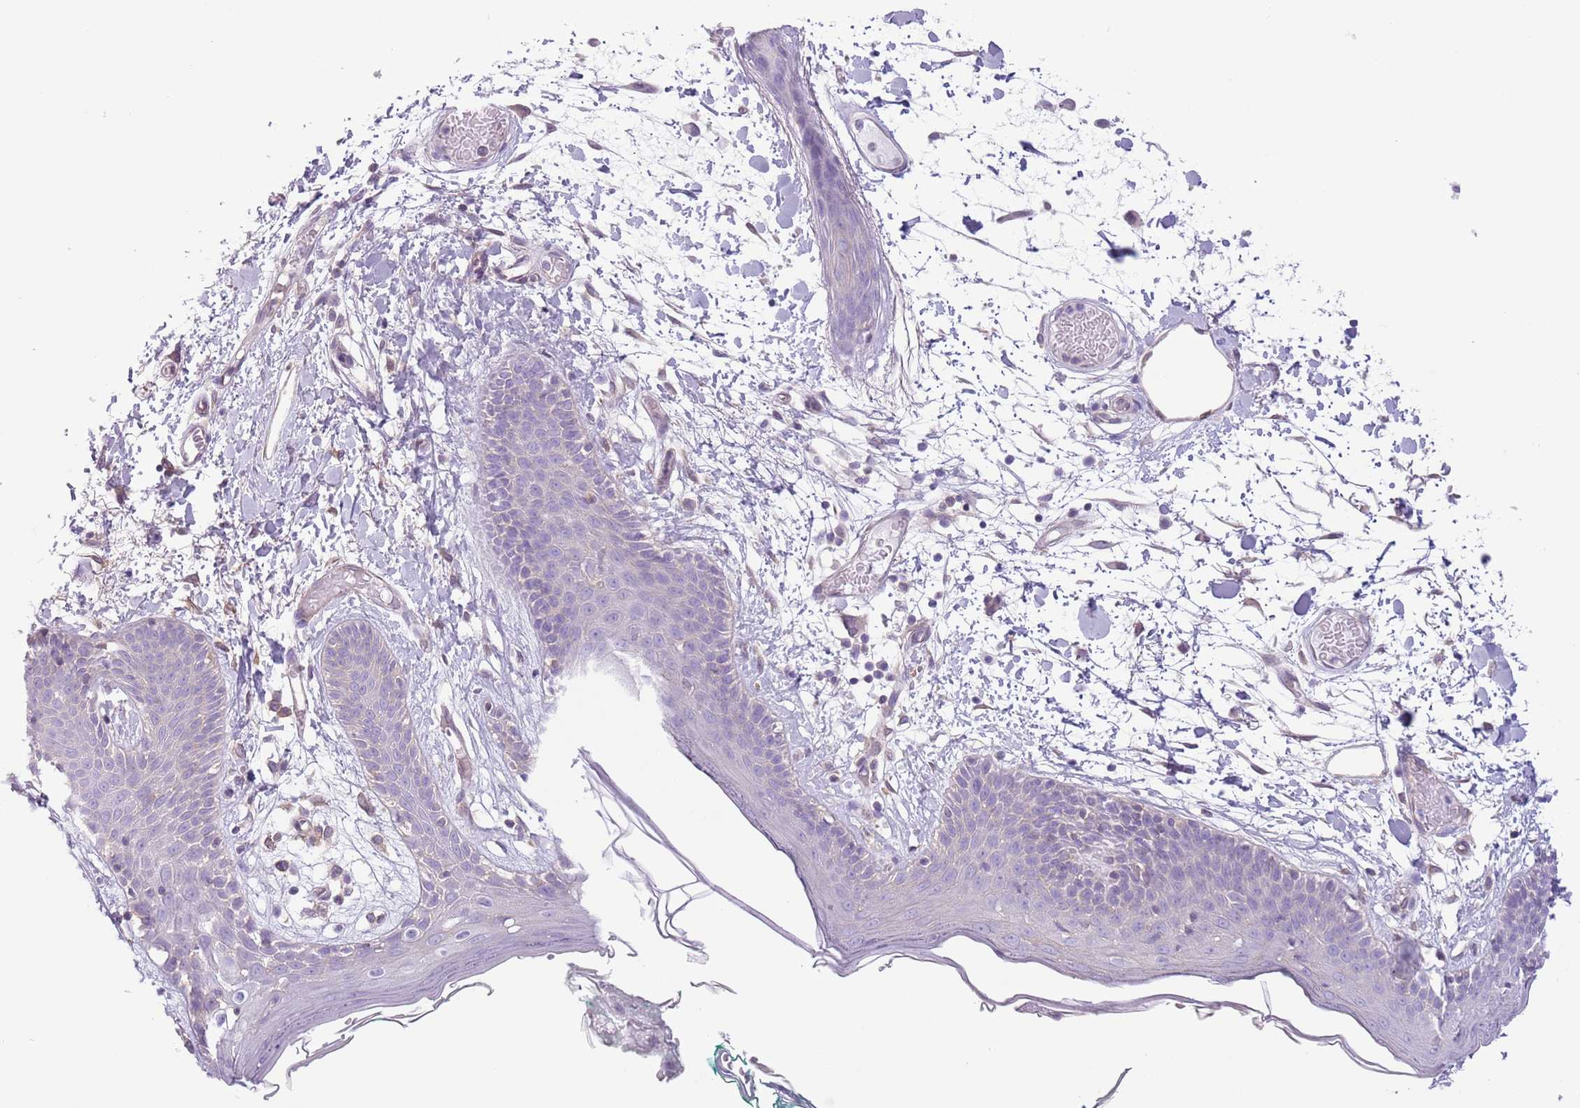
{"staining": {"intensity": "weak", "quantity": "25%-75%", "location": "cytoplasmic/membranous"}, "tissue": "skin", "cell_type": "Fibroblasts", "image_type": "normal", "snomed": [{"axis": "morphology", "description": "Normal tissue, NOS"}, {"axis": "topography", "description": "Skin"}], "caption": "DAB immunohistochemical staining of benign skin shows weak cytoplasmic/membranous protein positivity in about 25%-75% of fibroblasts.", "gene": "RBP3", "patient": {"sex": "male", "age": 79}}